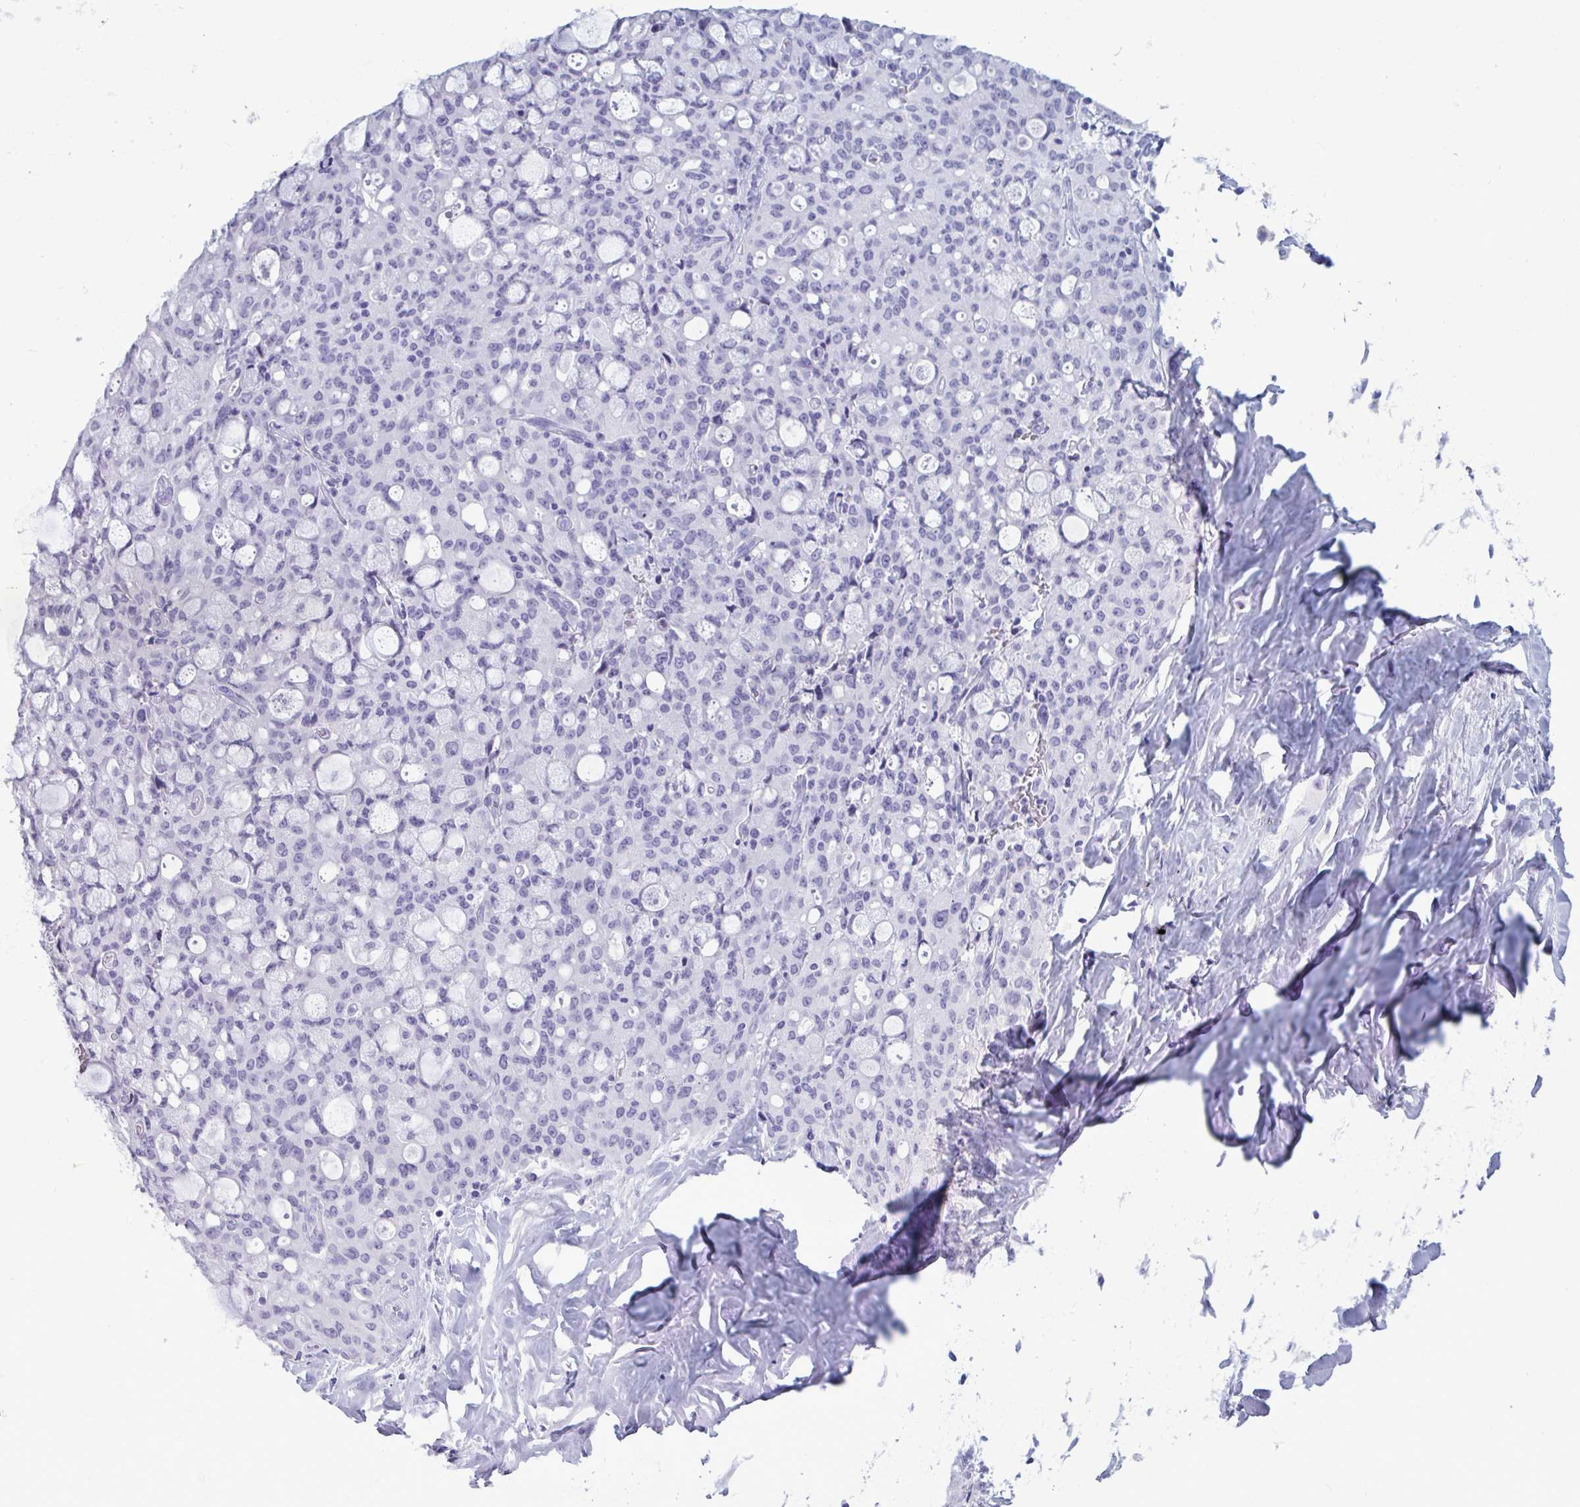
{"staining": {"intensity": "negative", "quantity": "none", "location": "none"}, "tissue": "lung cancer", "cell_type": "Tumor cells", "image_type": "cancer", "snomed": [{"axis": "morphology", "description": "Adenocarcinoma, NOS"}, {"axis": "topography", "description": "Lung"}], "caption": "Immunohistochemistry image of neoplastic tissue: human lung adenocarcinoma stained with DAB (3,3'-diaminobenzidine) exhibits no significant protein expression in tumor cells. The staining is performed using DAB (3,3'-diaminobenzidine) brown chromogen with nuclei counter-stained in using hematoxylin.", "gene": "BBS10", "patient": {"sex": "female", "age": 44}}